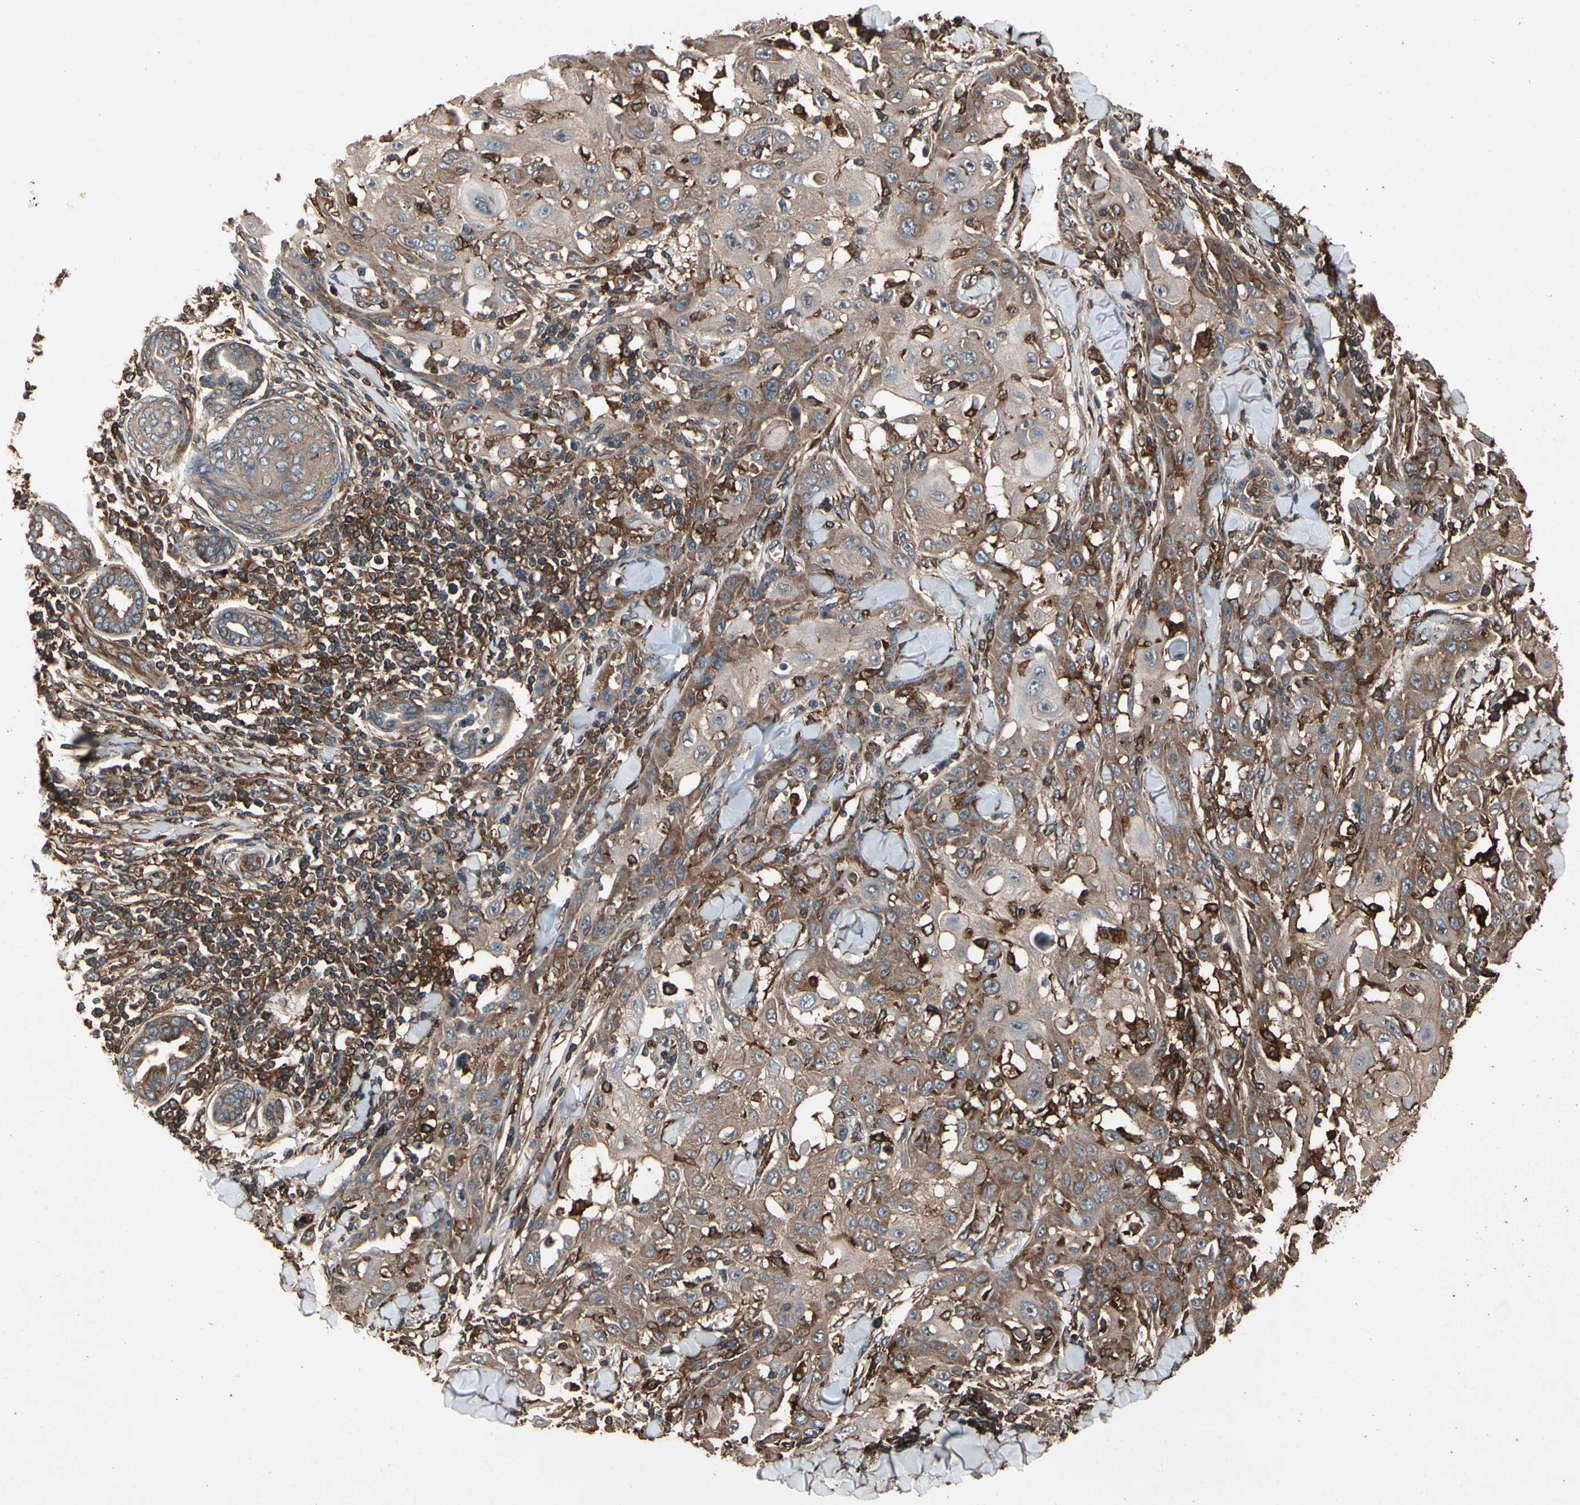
{"staining": {"intensity": "moderate", "quantity": ">75%", "location": "cytoplasmic/membranous"}, "tissue": "skin cancer", "cell_type": "Tumor cells", "image_type": "cancer", "snomed": [{"axis": "morphology", "description": "Squamous cell carcinoma, NOS"}, {"axis": "topography", "description": "Skin"}], "caption": "Squamous cell carcinoma (skin) tissue shows moderate cytoplasmic/membranous staining in approximately >75% of tumor cells, visualized by immunohistochemistry. (Brightfield microscopy of DAB IHC at high magnification).", "gene": "AGBL2", "patient": {"sex": "male", "age": 24}}